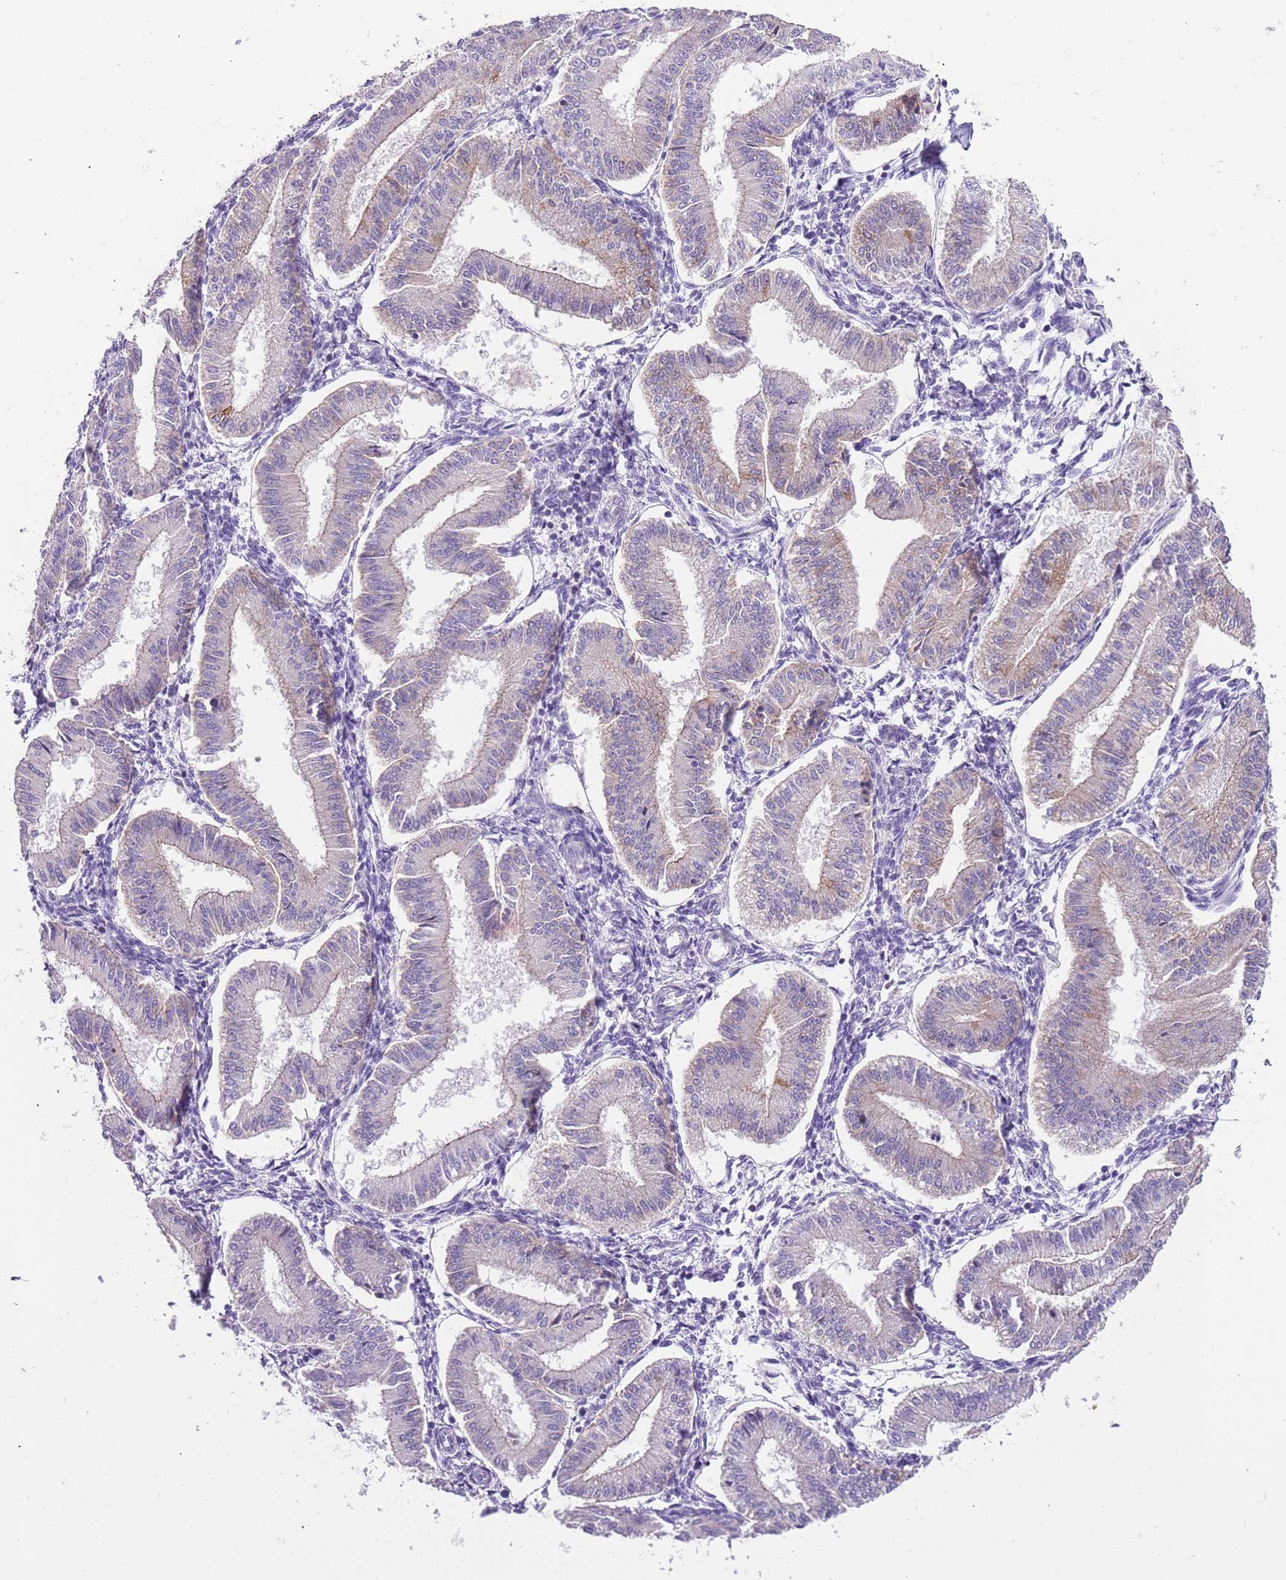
{"staining": {"intensity": "negative", "quantity": "none", "location": "none"}, "tissue": "endometrium", "cell_type": "Cells in endometrial stroma", "image_type": "normal", "snomed": [{"axis": "morphology", "description": "Normal tissue, NOS"}, {"axis": "topography", "description": "Endometrium"}], "caption": "The IHC histopathology image has no significant positivity in cells in endometrial stroma of endometrium. (Brightfield microscopy of DAB immunohistochemistry (IHC) at high magnification).", "gene": "C2CD3", "patient": {"sex": "female", "age": 39}}